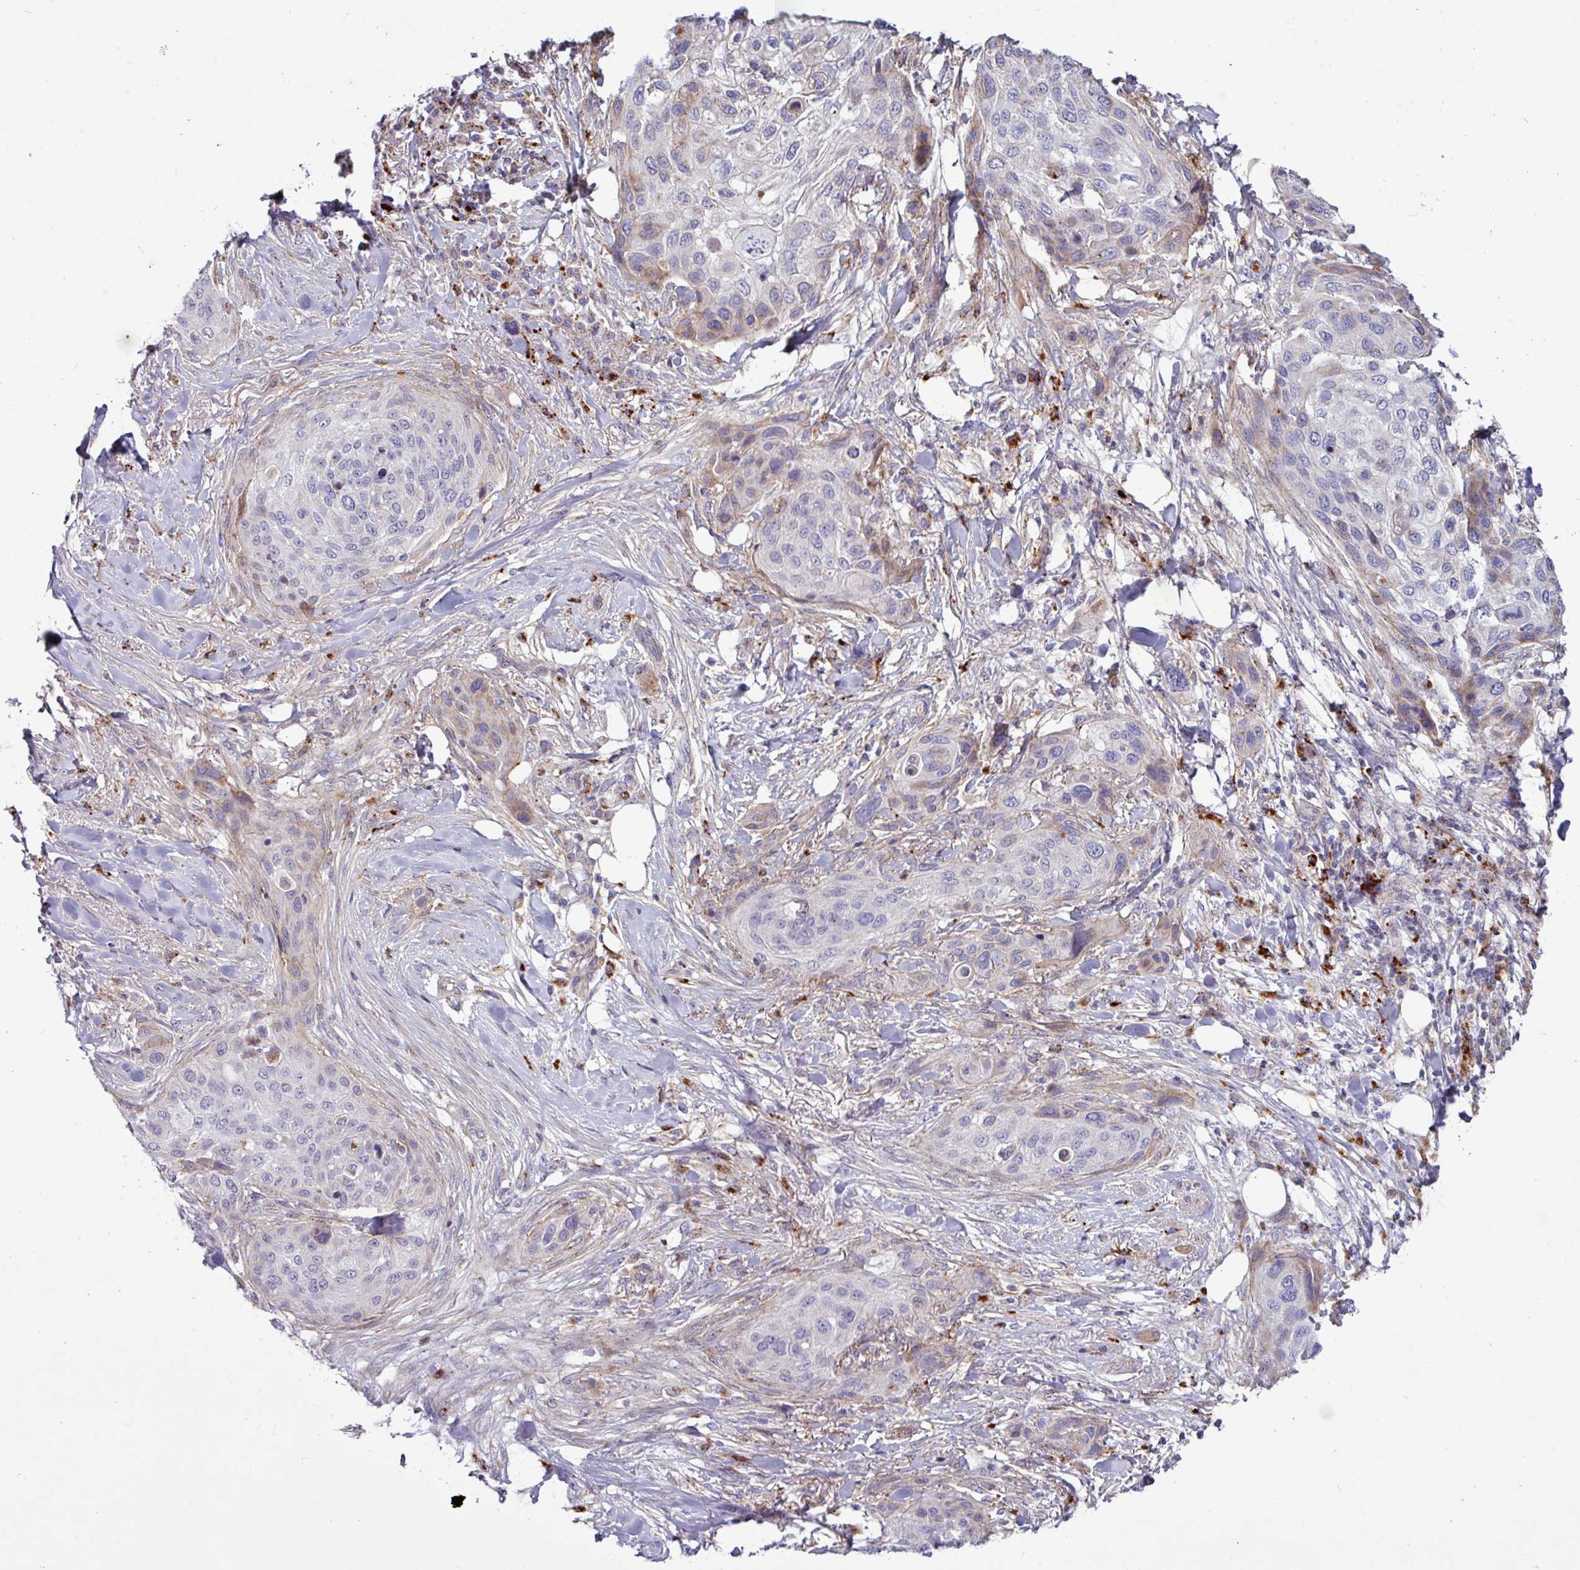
{"staining": {"intensity": "weak", "quantity": "<25%", "location": "cytoplasmic/membranous"}, "tissue": "skin cancer", "cell_type": "Tumor cells", "image_type": "cancer", "snomed": [{"axis": "morphology", "description": "Squamous cell carcinoma, NOS"}, {"axis": "topography", "description": "Skin"}], "caption": "This histopathology image is of skin squamous cell carcinoma stained with IHC to label a protein in brown with the nuclei are counter-stained blue. There is no positivity in tumor cells.", "gene": "AMIGO2", "patient": {"sex": "female", "age": 87}}